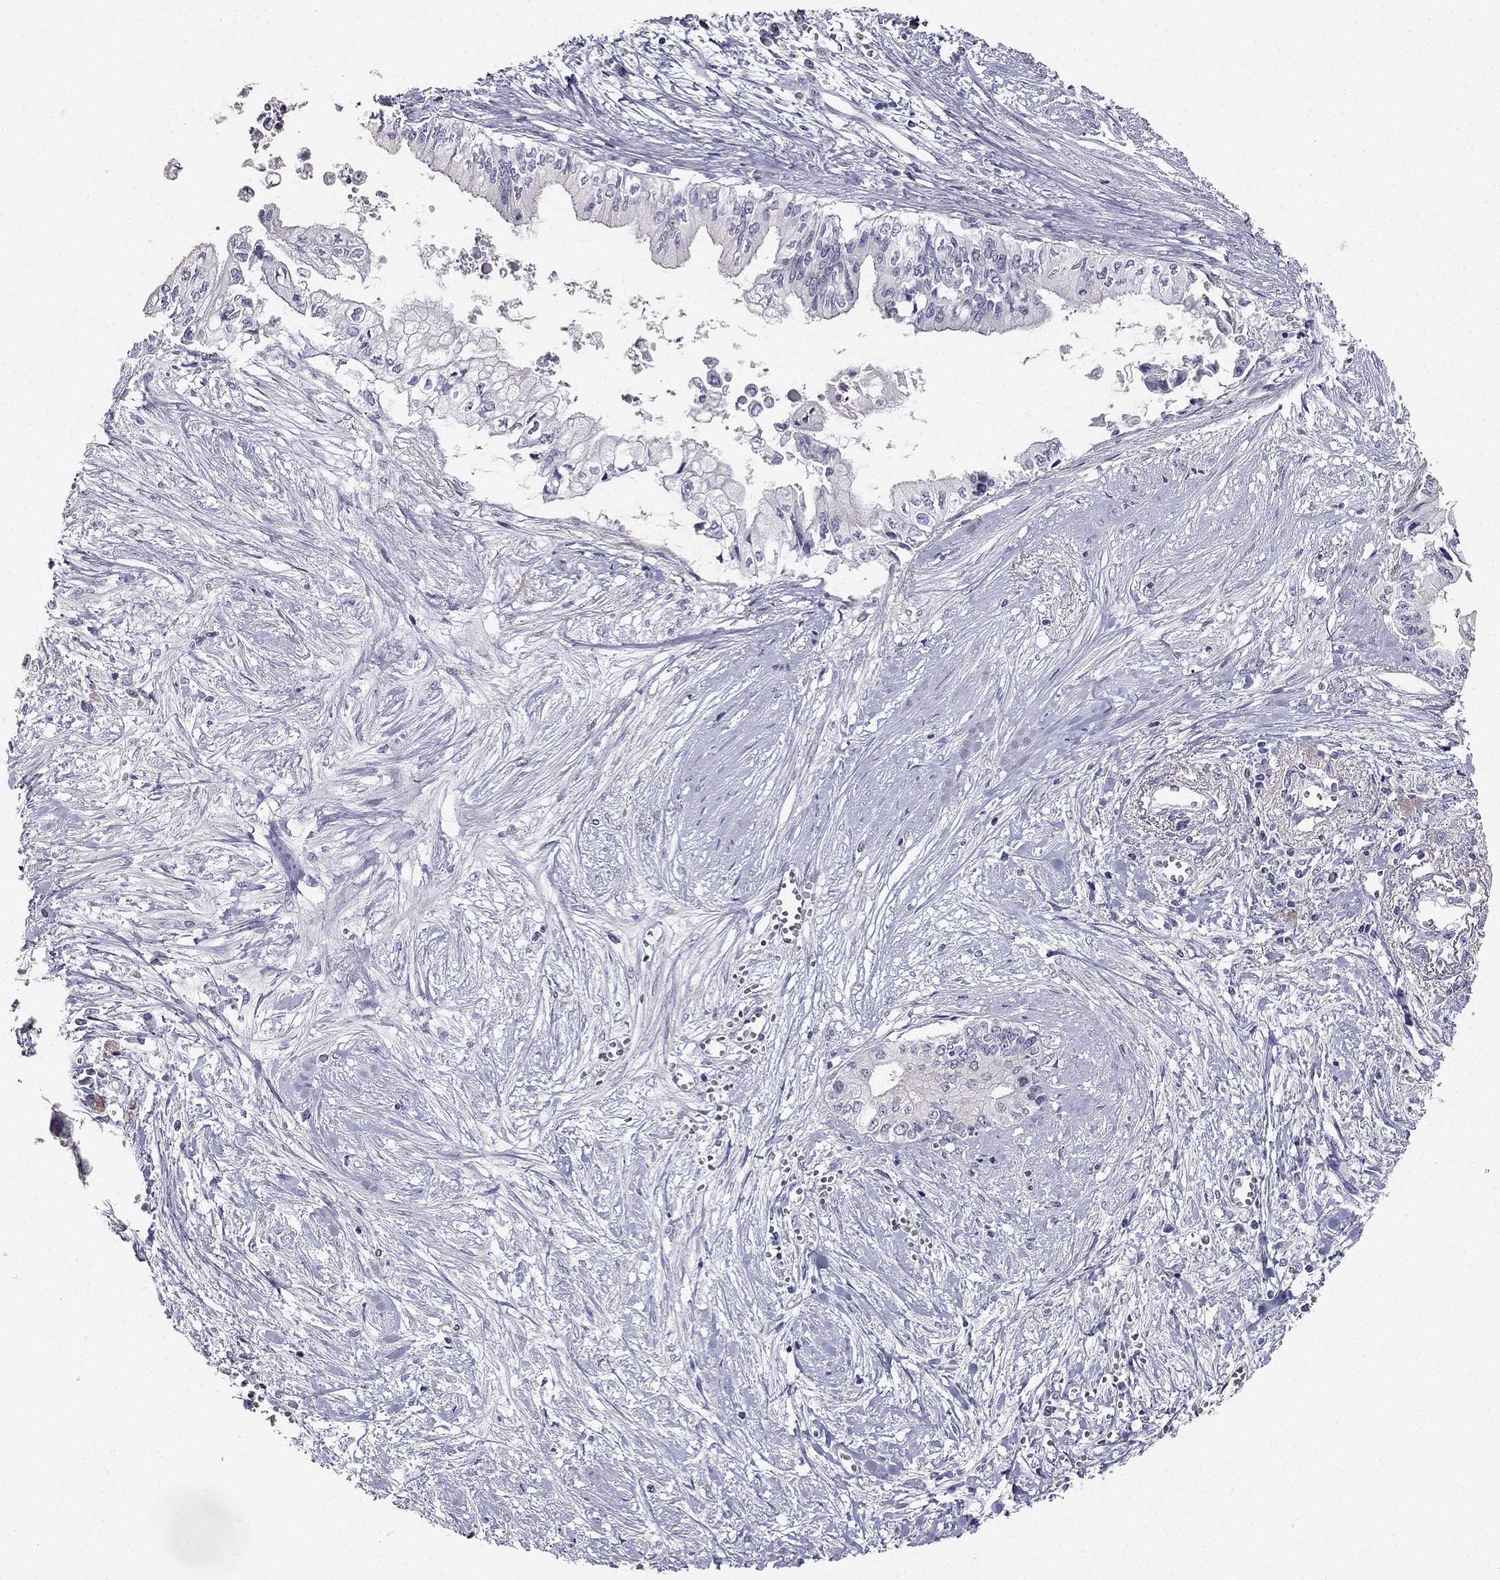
{"staining": {"intensity": "negative", "quantity": "none", "location": "none"}, "tissue": "pancreatic cancer", "cell_type": "Tumor cells", "image_type": "cancer", "snomed": [{"axis": "morphology", "description": "Adenocarcinoma, NOS"}, {"axis": "topography", "description": "Pancreas"}], "caption": "DAB (3,3'-diaminobenzidine) immunohistochemical staining of pancreatic adenocarcinoma displays no significant expression in tumor cells. (Stains: DAB (3,3'-diaminobenzidine) IHC with hematoxylin counter stain, Microscopy: brightfield microscopy at high magnification).", "gene": "CALB2", "patient": {"sex": "female", "age": 61}}